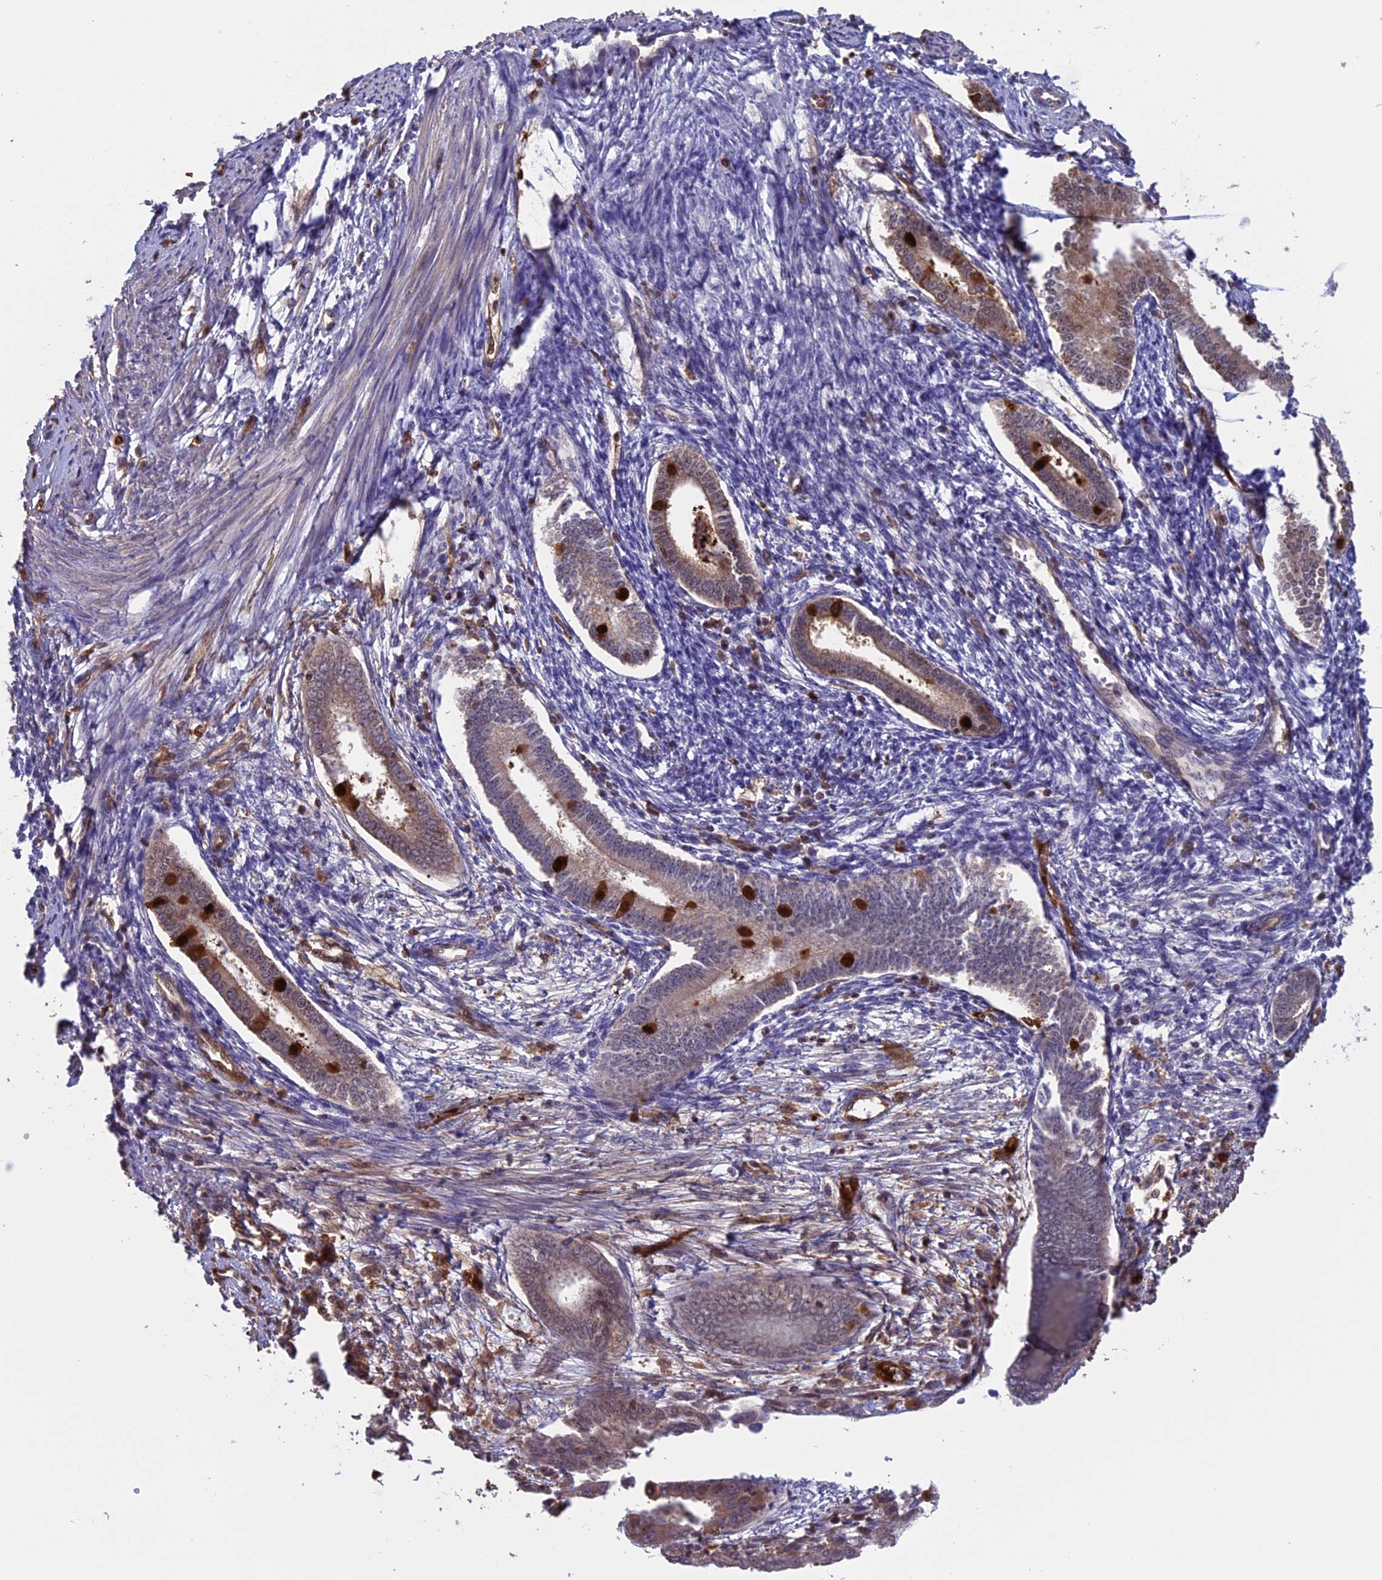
{"staining": {"intensity": "moderate", "quantity": "<25%", "location": "cytoplasmic/membranous"}, "tissue": "endometrium", "cell_type": "Cells in endometrial stroma", "image_type": "normal", "snomed": [{"axis": "morphology", "description": "Normal tissue, NOS"}, {"axis": "topography", "description": "Endometrium"}], "caption": "Cells in endometrial stroma exhibit low levels of moderate cytoplasmic/membranous expression in approximately <25% of cells in unremarkable endometrium. (DAB (3,3'-diaminobenzidine) = brown stain, brightfield microscopy at high magnification).", "gene": "ARHGAP18", "patient": {"sex": "female", "age": 56}}